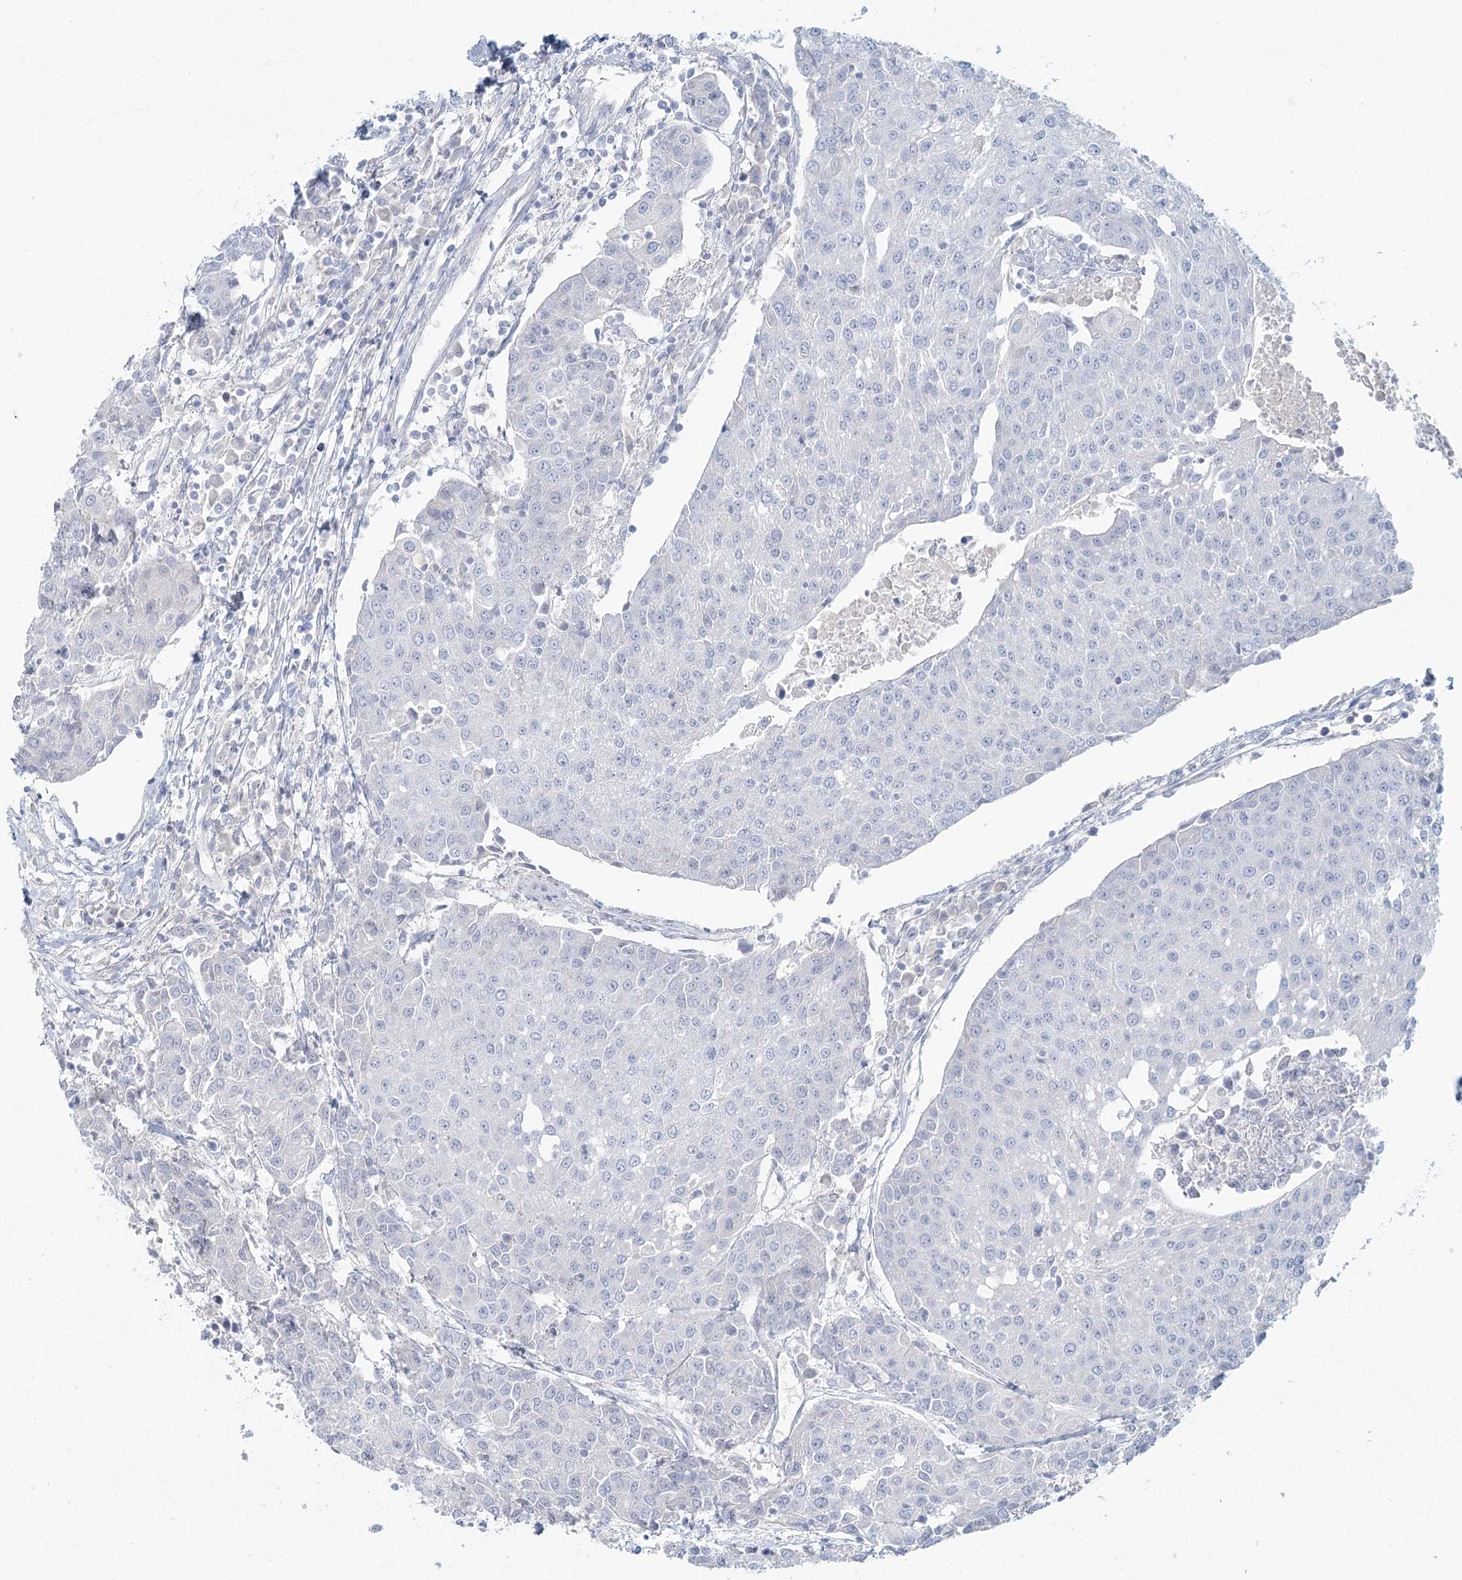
{"staining": {"intensity": "negative", "quantity": "none", "location": "none"}, "tissue": "urothelial cancer", "cell_type": "Tumor cells", "image_type": "cancer", "snomed": [{"axis": "morphology", "description": "Urothelial carcinoma, High grade"}, {"axis": "topography", "description": "Urinary bladder"}], "caption": "IHC image of neoplastic tissue: human urothelial cancer stained with DAB (3,3'-diaminobenzidine) exhibits no significant protein expression in tumor cells.", "gene": "DMGDH", "patient": {"sex": "female", "age": 85}}